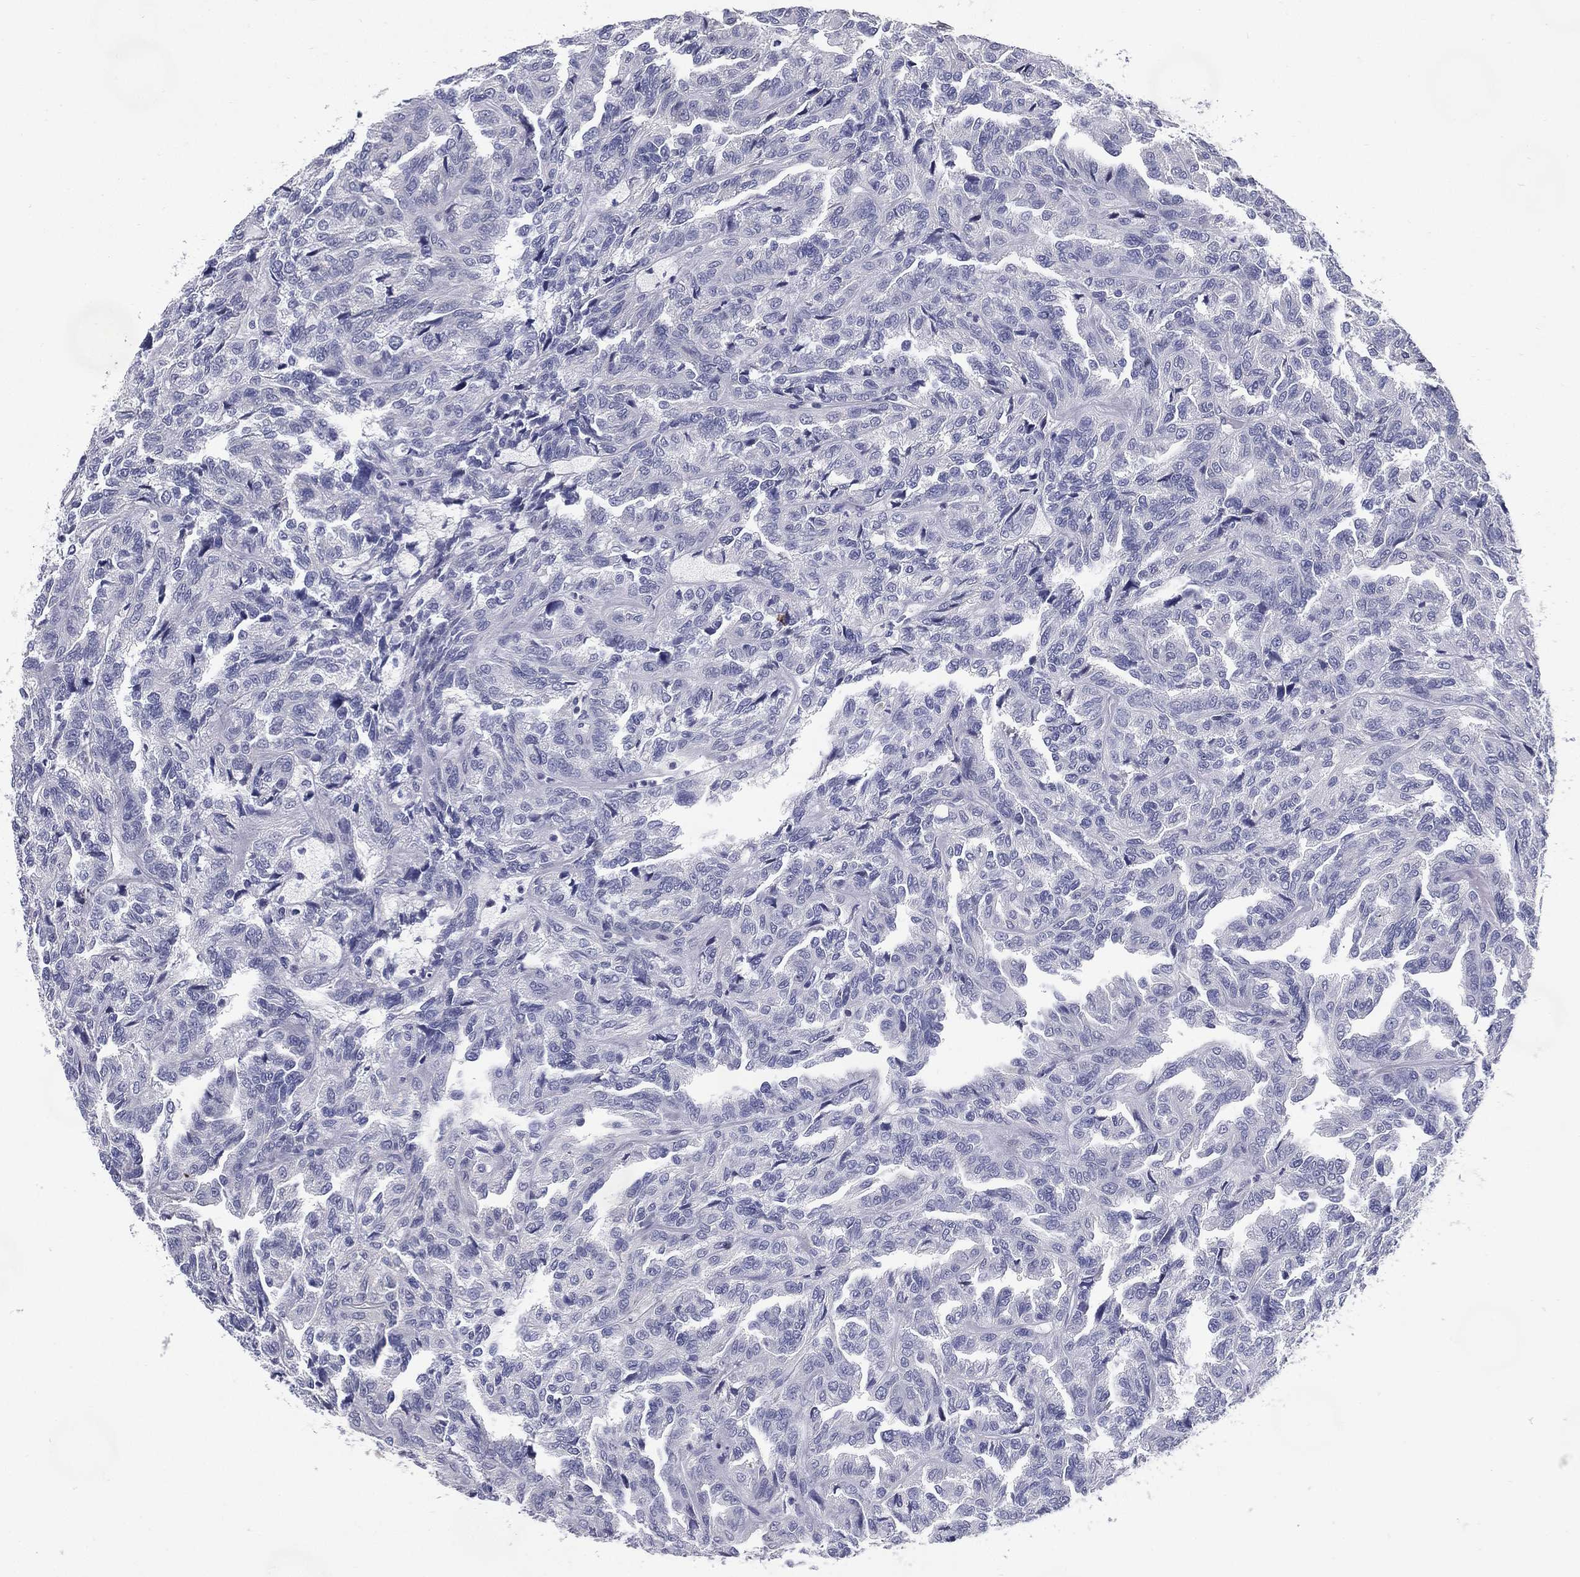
{"staining": {"intensity": "negative", "quantity": "none", "location": "none"}, "tissue": "renal cancer", "cell_type": "Tumor cells", "image_type": "cancer", "snomed": [{"axis": "morphology", "description": "Adenocarcinoma, NOS"}, {"axis": "topography", "description": "Kidney"}], "caption": "A micrograph of renal cancer stained for a protein reveals no brown staining in tumor cells. (Brightfield microscopy of DAB immunohistochemistry at high magnification).", "gene": "C19orf18", "patient": {"sex": "male", "age": 79}}